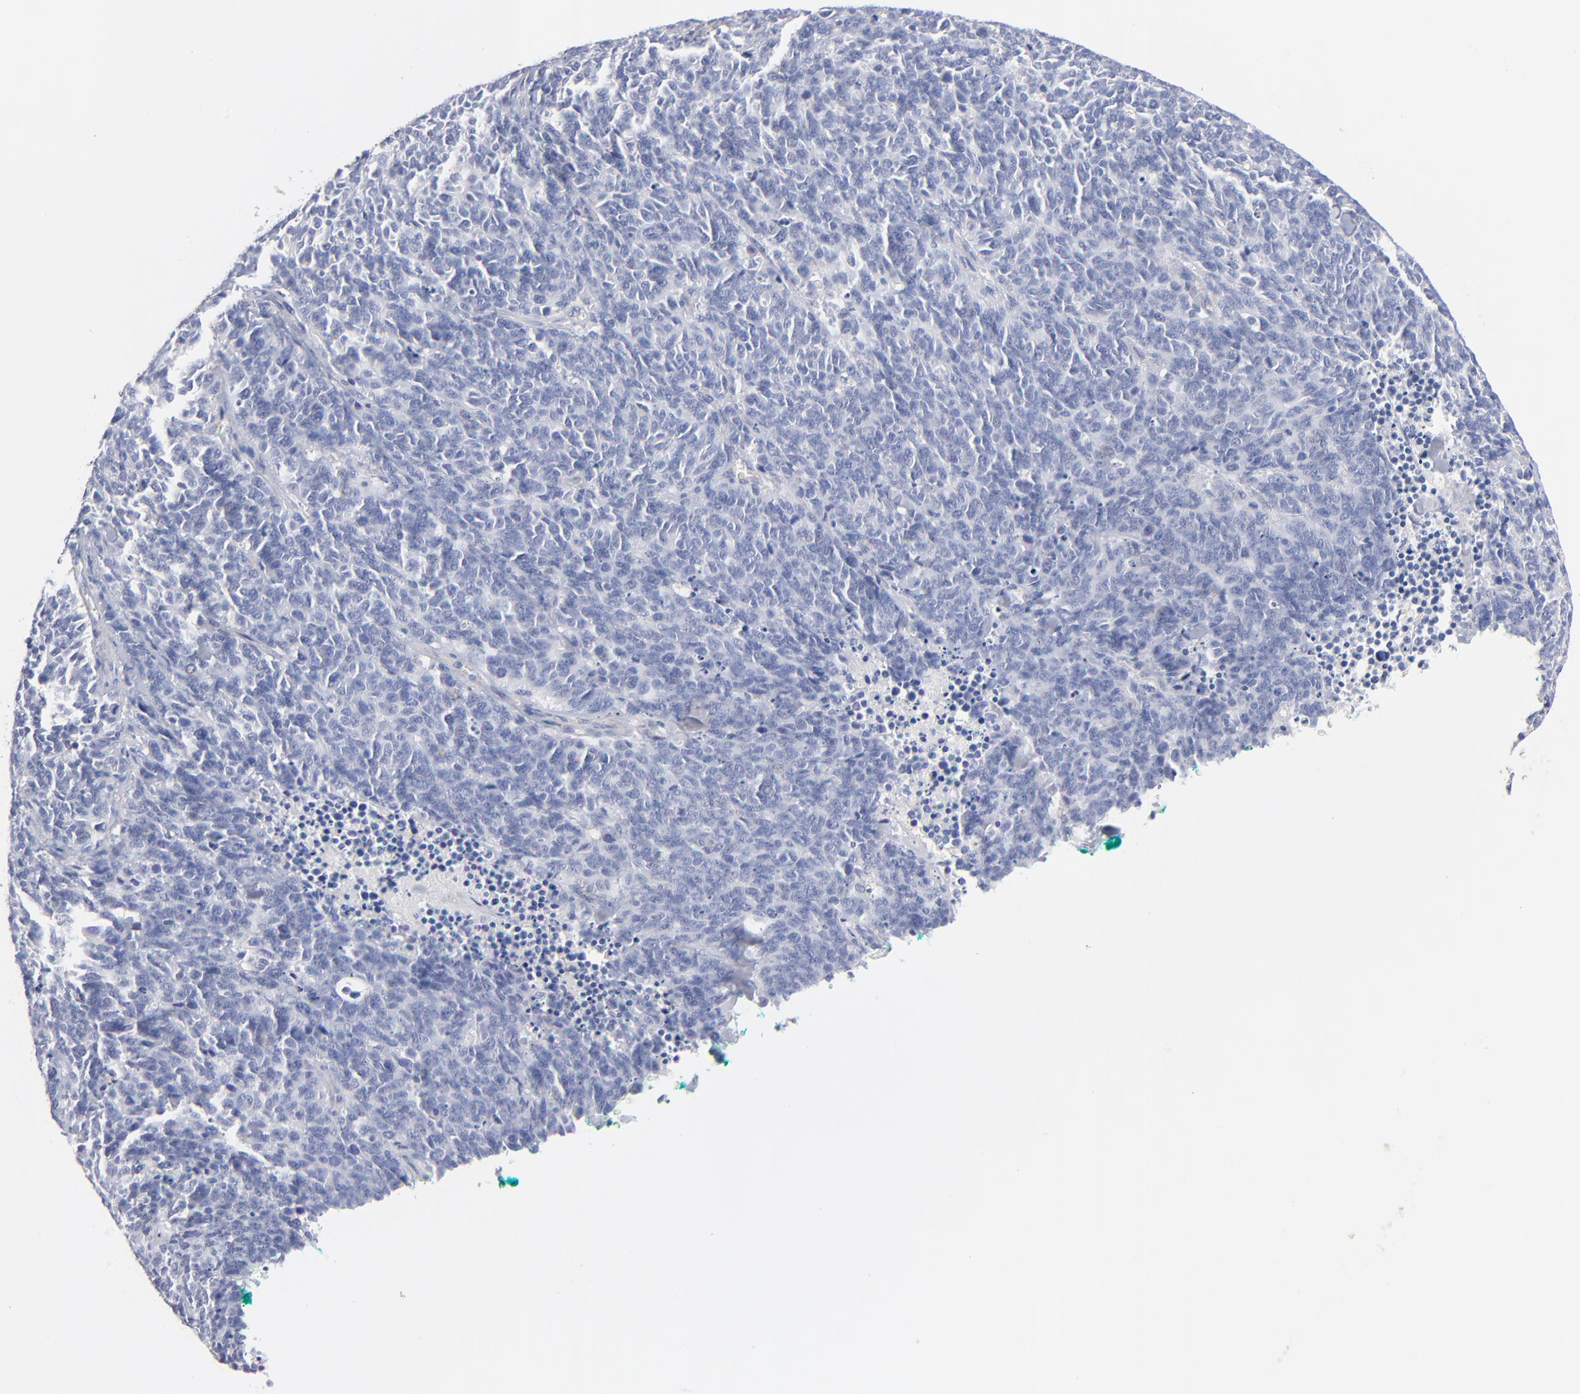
{"staining": {"intensity": "negative", "quantity": "none", "location": "none"}, "tissue": "lung cancer", "cell_type": "Tumor cells", "image_type": "cancer", "snomed": [{"axis": "morphology", "description": "Neoplasm, malignant, NOS"}, {"axis": "topography", "description": "Lung"}], "caption": "Tumor cells show no significant protein expression in neoplasm (malignant) (lung).", "gene": "ITGA8", "patient": {"sex": "female", "age": 58}}